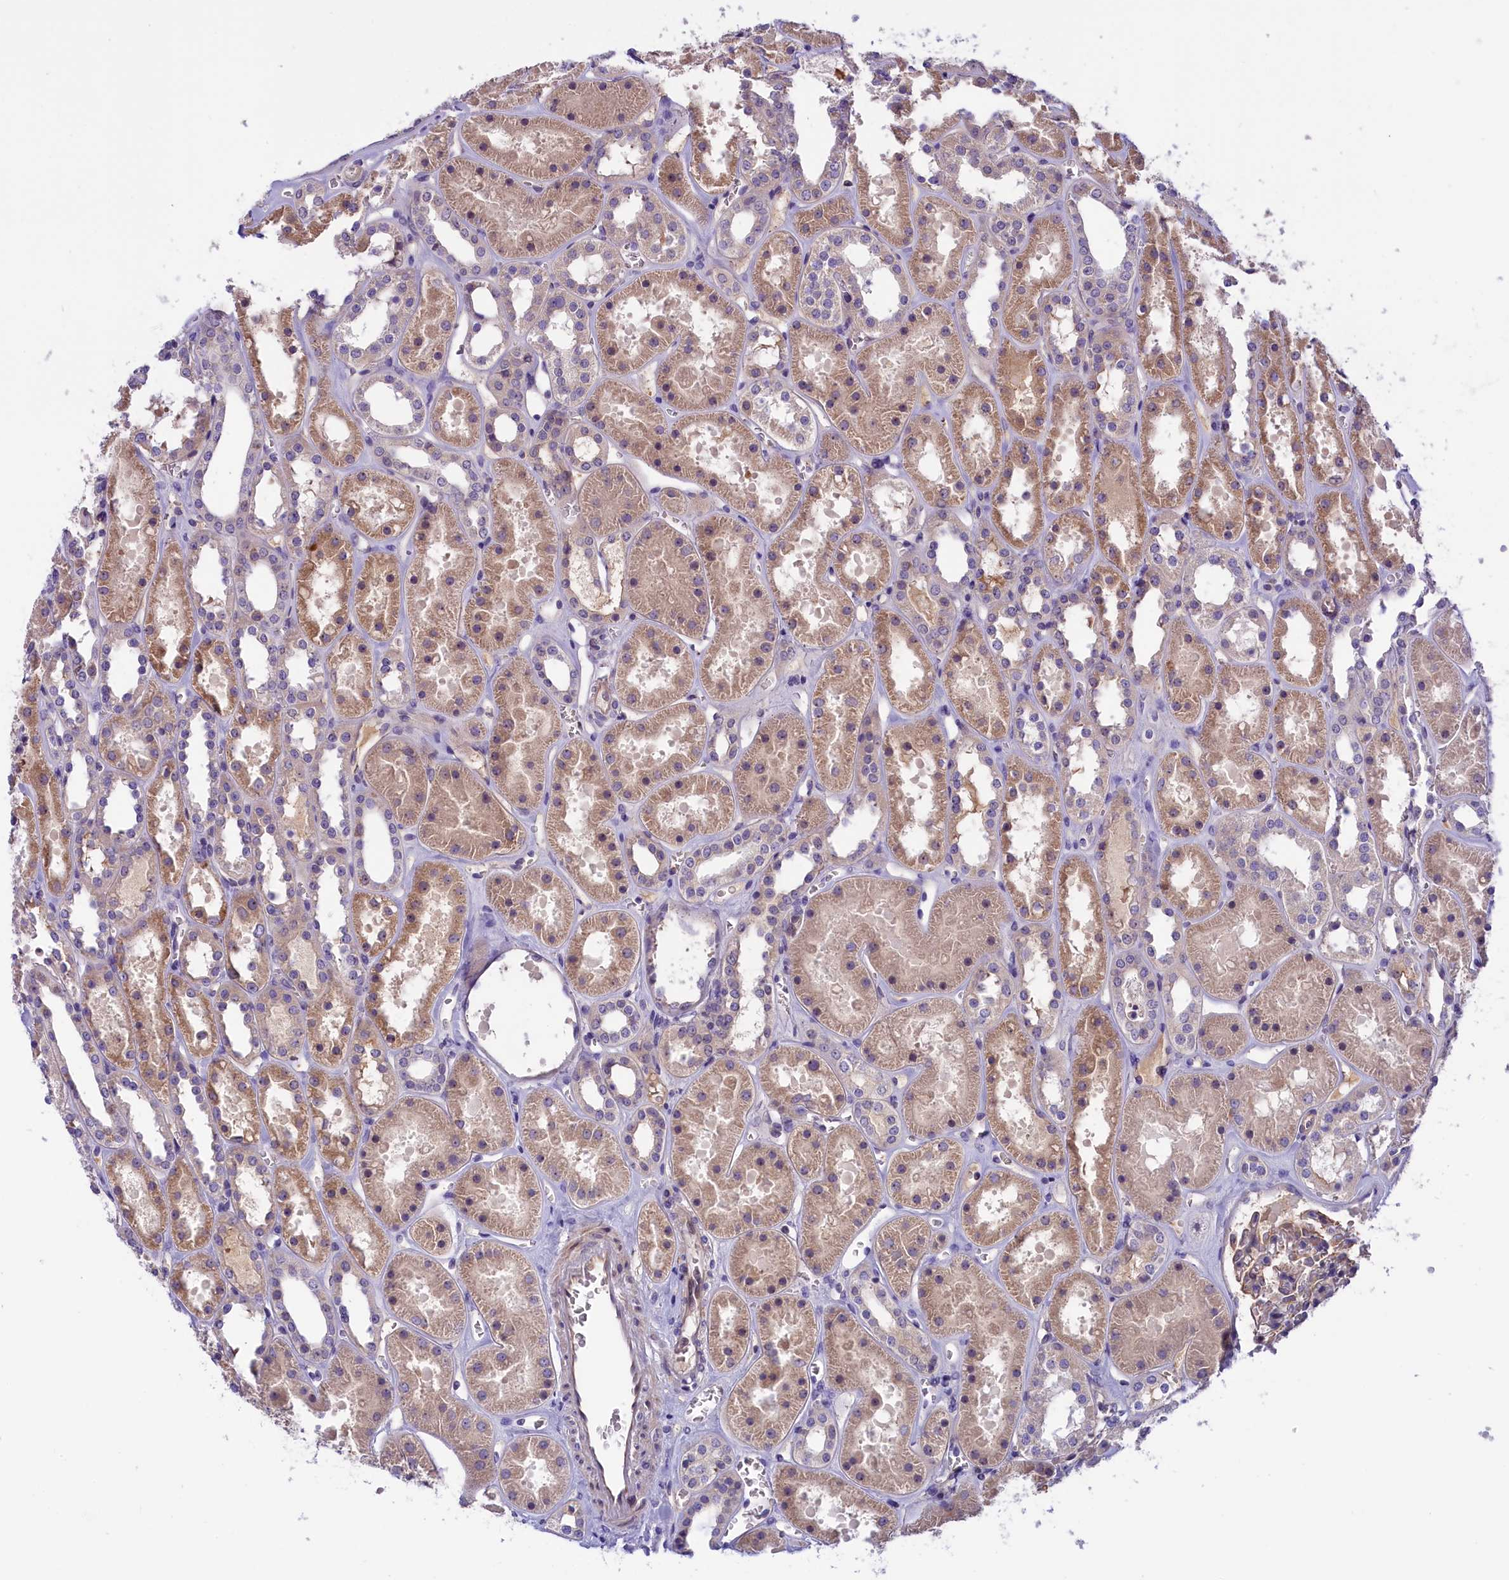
{"staining": {"intensity": "weak", "quantity": "25%-75%", "location": "cytoplasmic/membranous"}, "tissue": "kidney", "cell_type": "Cells in glomeruli", "image_type": "normal", "snomed": [{"axis": "morphology", "description": "Normal tissue, NOS"}, {"axis": "topography", "description": "Kidney"}], "caption": "Weak cytoplasmic/membranous positivity is appreciated in approximately 25%-75% of cells in glomeruli in normal kidney. (Brightfield microscopy of DAB IHC at high magnification).", "gene": "CCDC32", "patient": {"sex": "female", "age": 41}}